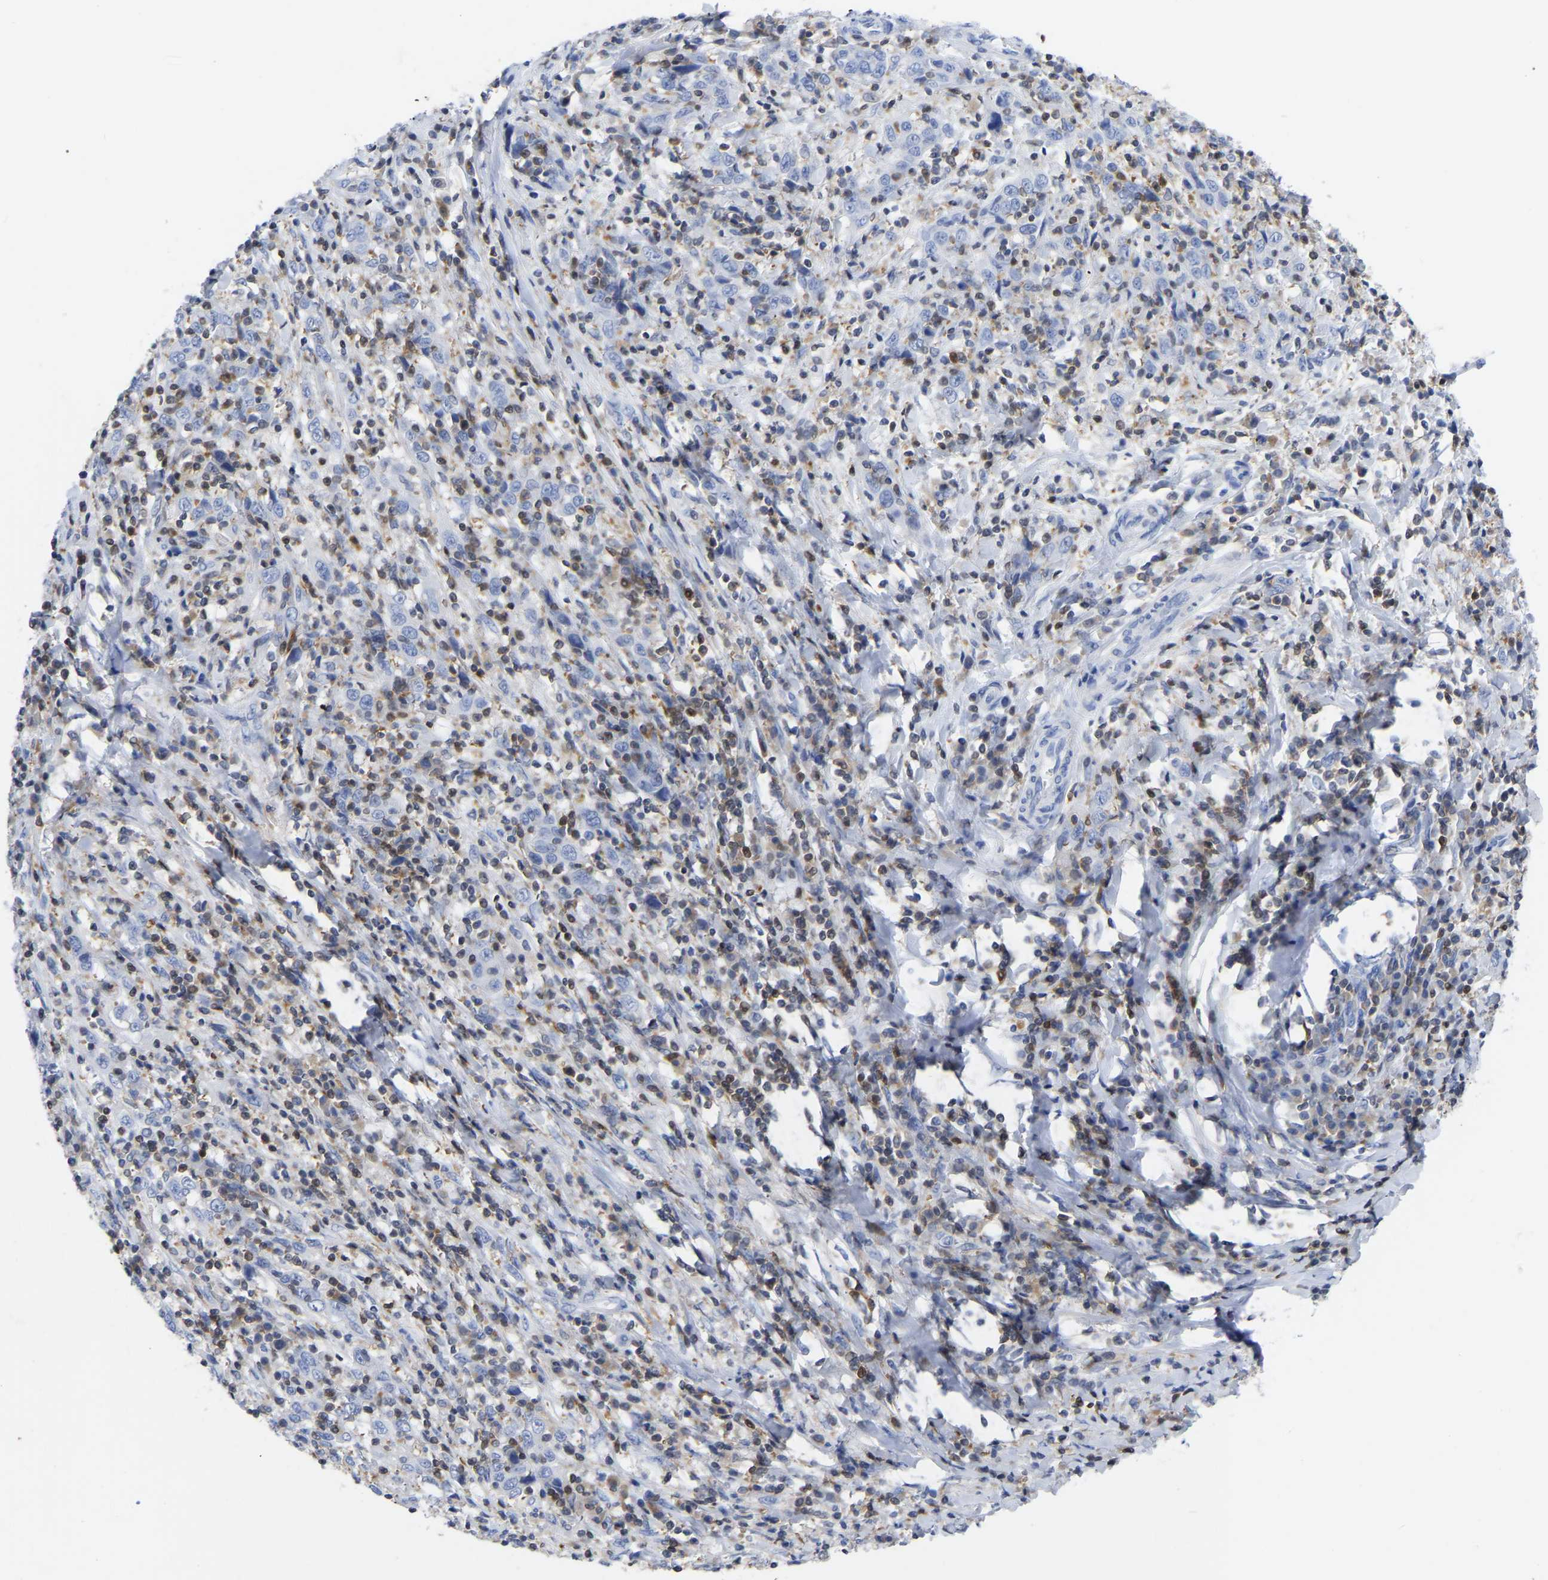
{"staining": {"intensity": "negative", "quantity": "none", "location": "none"}, "tissue": "cervical cancer", "cell_type": "Tumor cells", "image_type": "cancer", "snomed": [{"axis": "morphology", "description": "Squamous cell carcinoma, NOS"}, {"axis": "topography", "description": "Cervix"}], "caption": "The image shows no significant expression in tumor cells of cervical squamous cell carcinoma.", "gene": "PTPN7", "patient": {"sex": "female", "age": 46}}